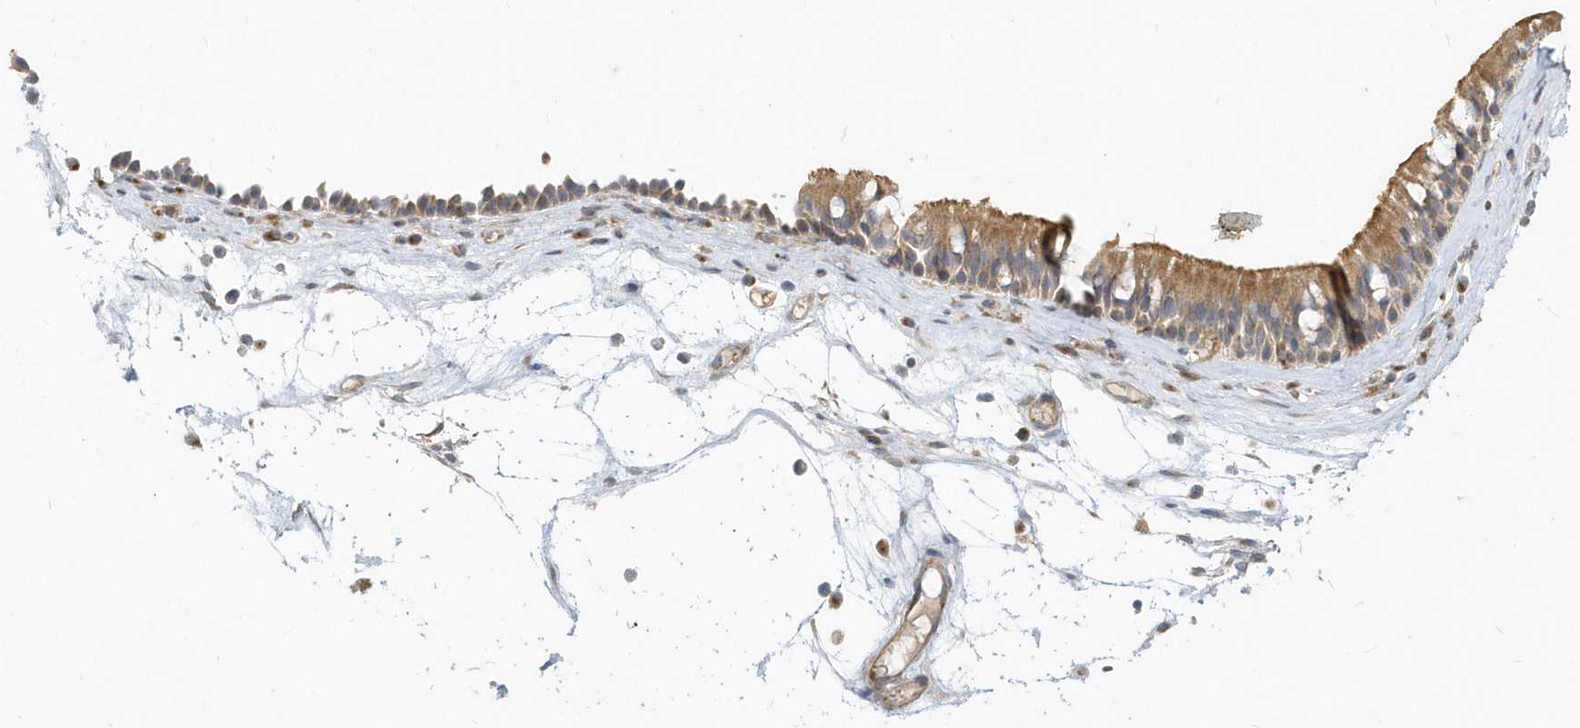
{"staining": {"intensity": "moderate", "quantity": ">75%", "location": "cytoplasmic/membranous"}, "tissue": "nasopharynx", "cell_type": "Respiratory epithelial cells", "image_type": "normal", "snomed": [{"axis": "morphology", "description": "Normal tissue, NOS"}, {"axis": "morphology", "description": "Inflammation, NOS"}, {"axis": "morphology", "description": "Malignant melanoma, Metastatic site"}, {"axis": "topography", "description": "Nasopharynx"}], "caption": "Protein expression analysis of normal human nasopharynx reveals moderate cytoplasmic/membranous staining in approximately >75% of respiratory epithelial cells. (DAB IHC with brightfield microscopy, high magnification).", "gene": "NAPB", "patient": {"sex": "male", "age": 70}}